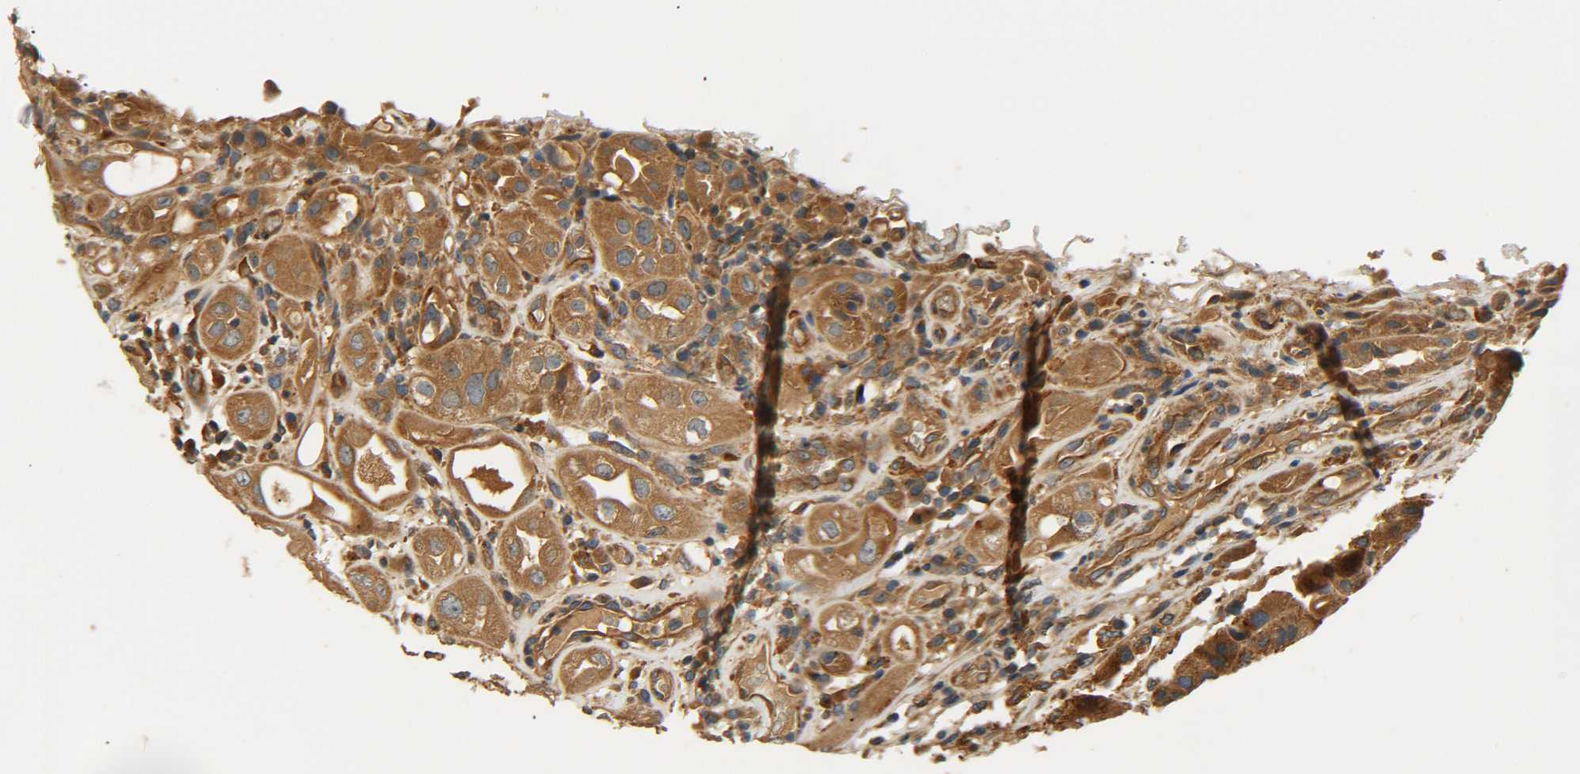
{"staining": {"intensity": "moderate", "quantity": ">75%", "location": "cytoplasmic/membranous"}, "tissue": "urothelial cancer", "cell_type": "Tumor cells", "image_type": "cancer", "snomed": [{"axis": "morphology", "description": "Urothelial carcinoma, High grade"}, {"axis": "topography", "description": "Urinary bladder"}], "caption": "Urothelial cancer stained for a protein (brown) exhibits moderate cytoplasmic/membranous positive staining in about >75% of tumor cells.", "gene": "LRCH3", "patient": {"sex": "female", "age": 64}}